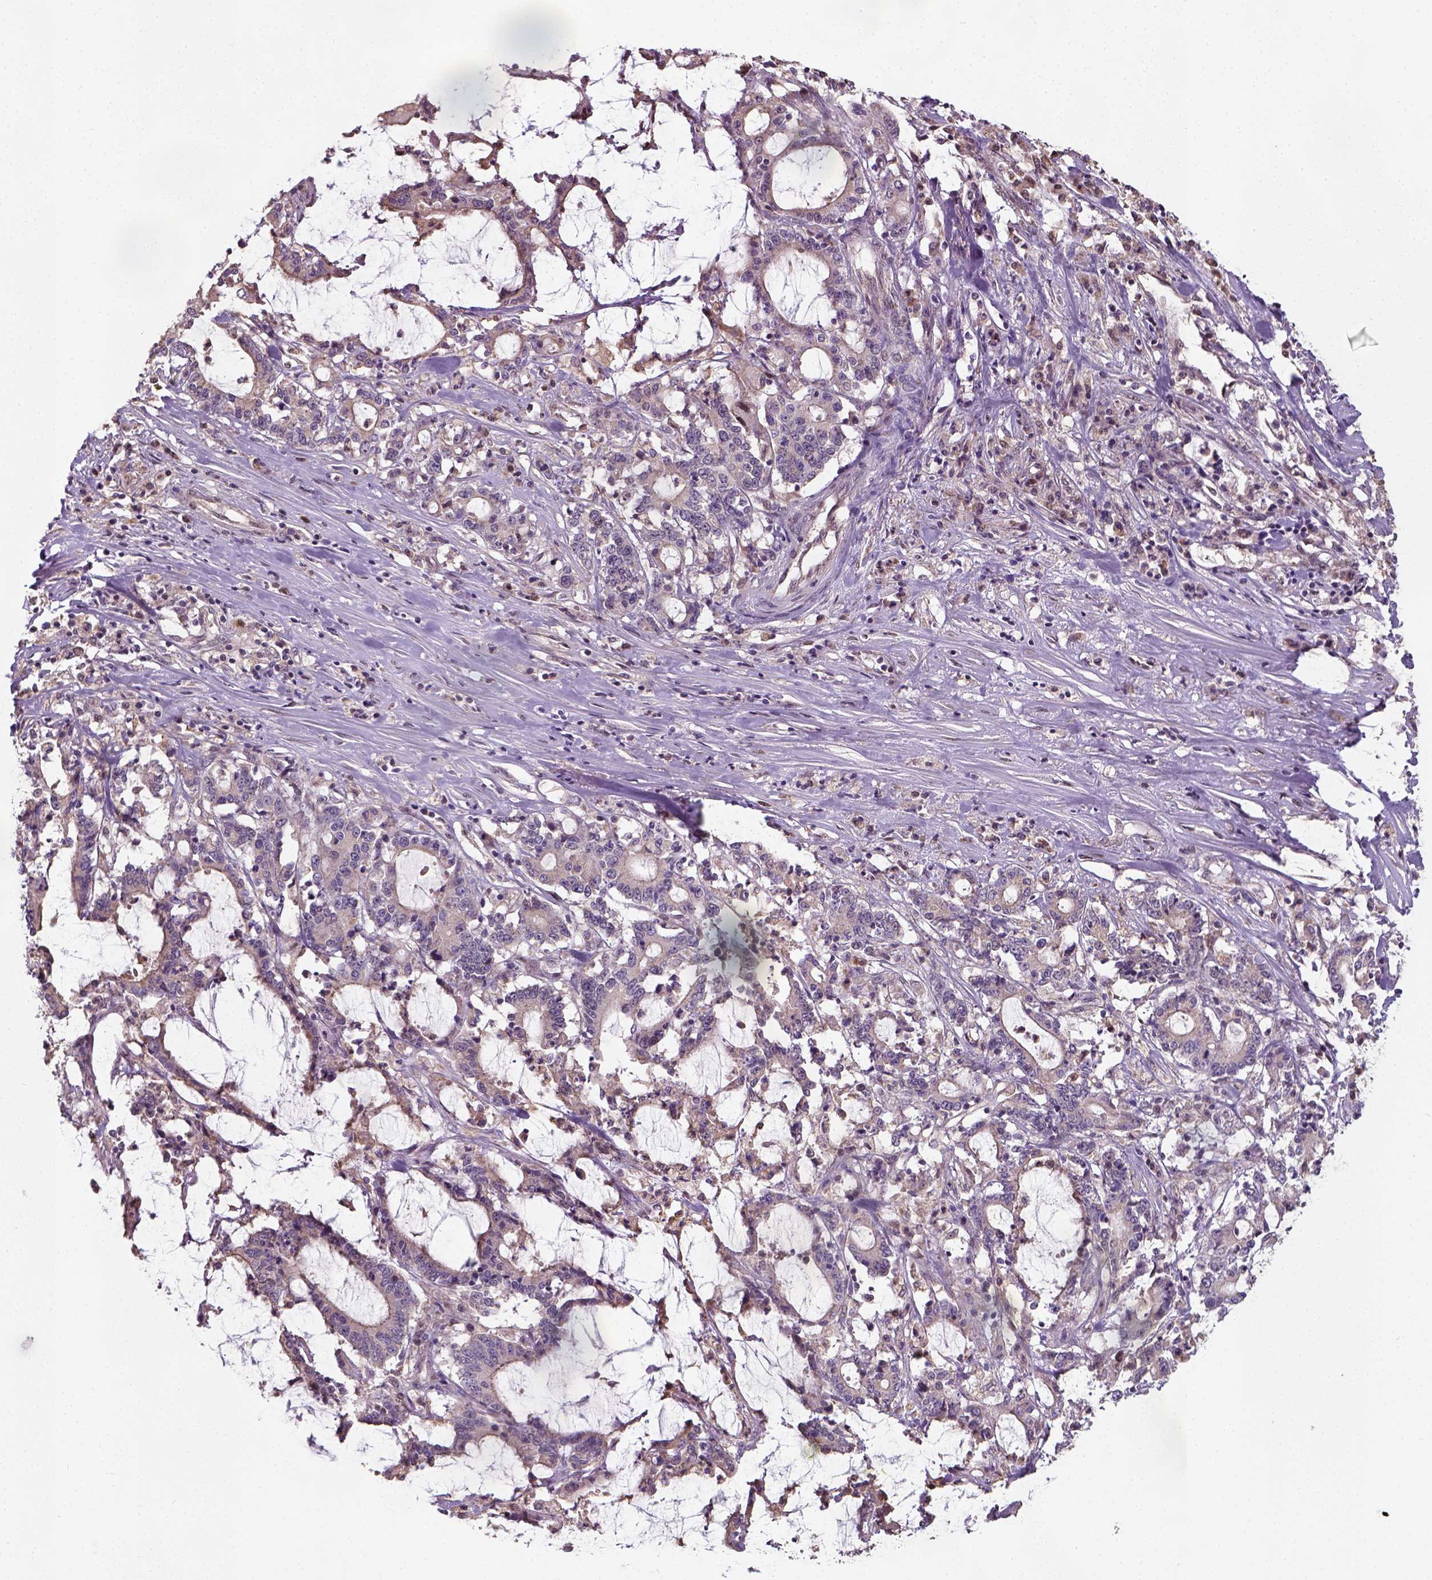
{"staining": {"intensity": "weak", "quantity": "<25%", "location": "cytoplasmic/membranous"}, "tissue": "stomach cancer", "cell_type": "Tumor cells", "image_type": "cancer", "snomed": [{"axis": "morphology", "description": "Adenocarcinoma, NOS"}, {"axis": "topography", "description": "Stomach, upper"}], "caption": "Tumor cells are negative for brown protein staining in stomach cancer.", "gene": "C1orf112", "patient": {"sex": "male", "age": 68}}